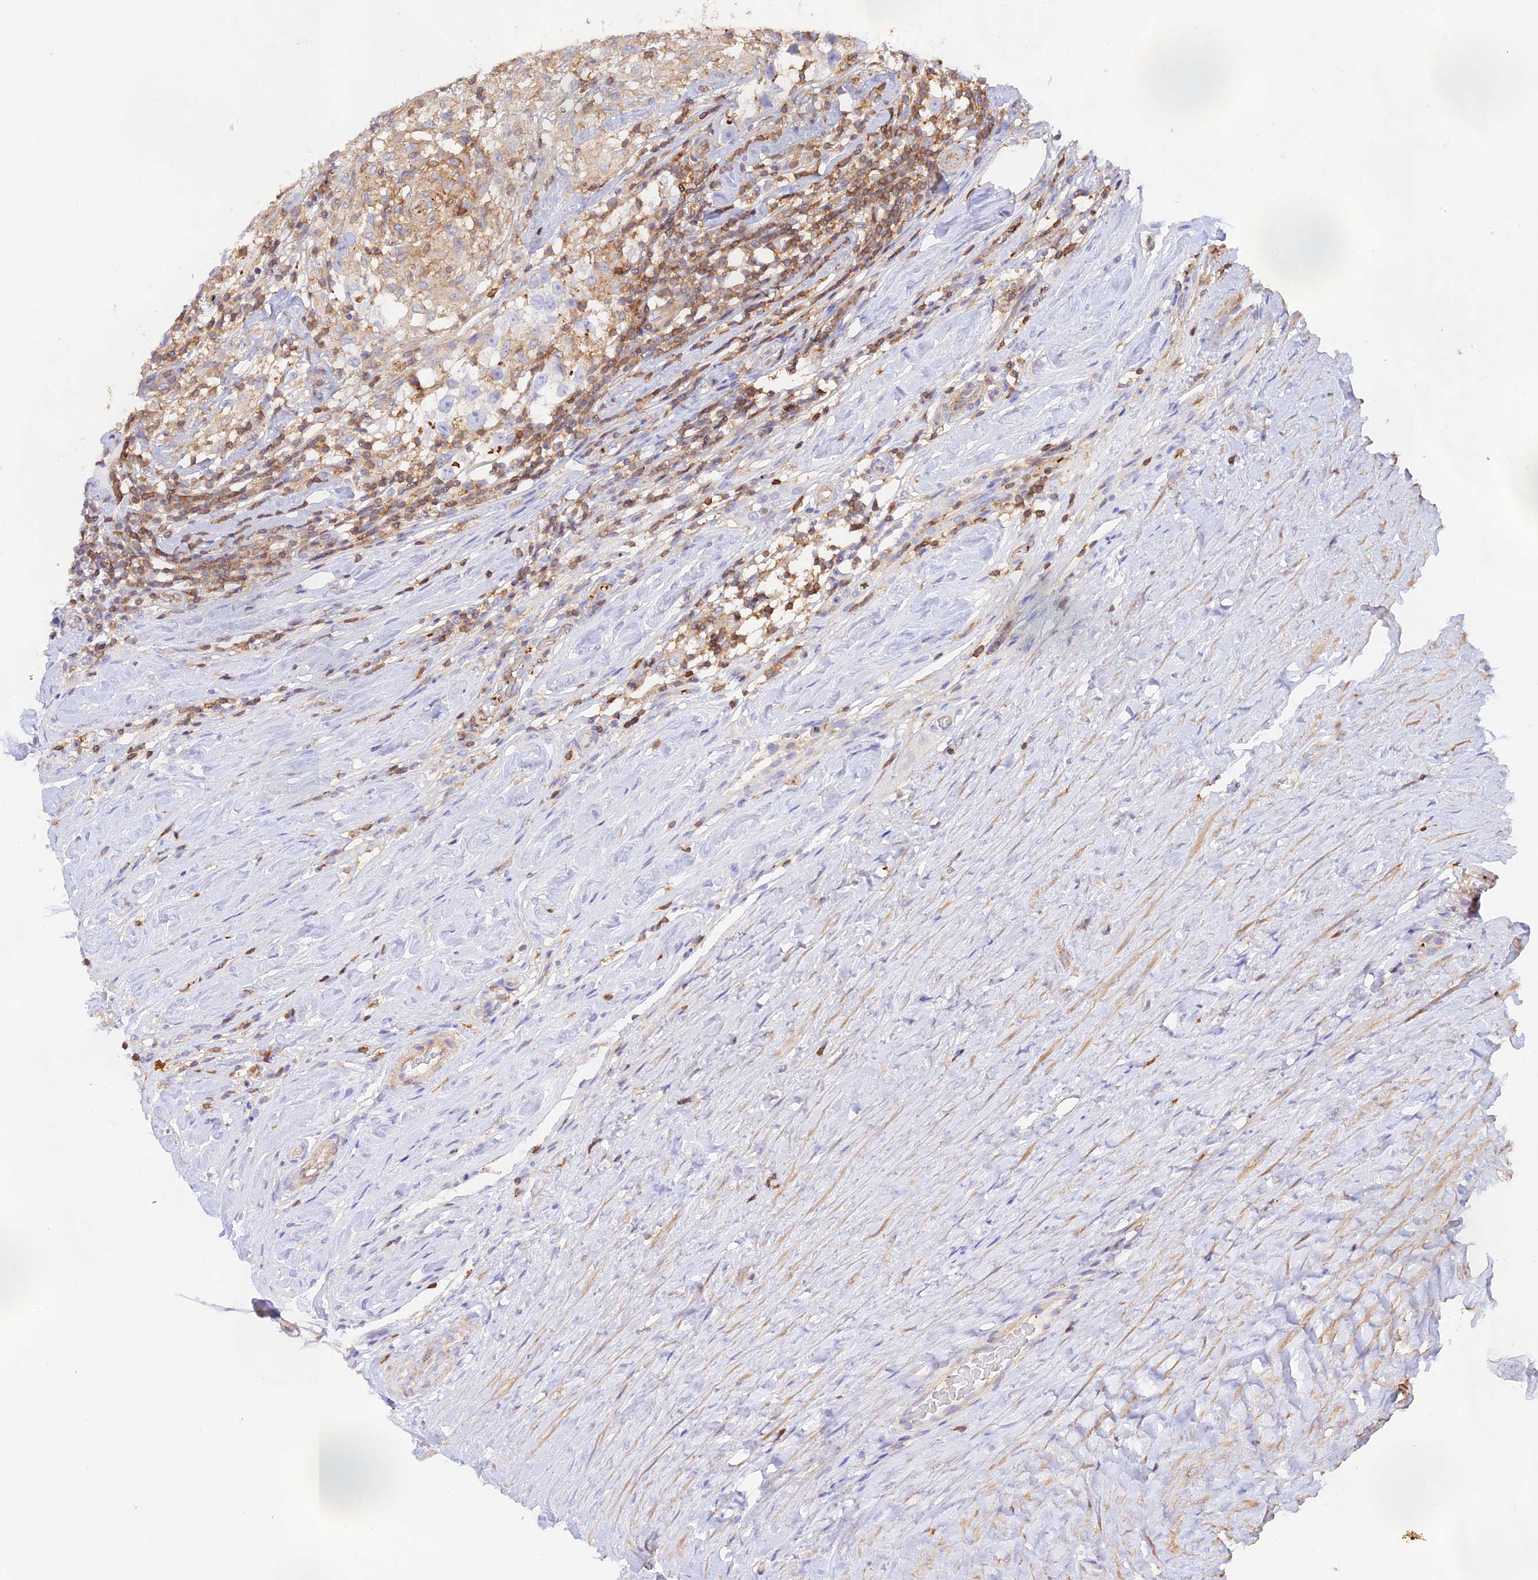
{"staining": {"intensity": "moderate", "quantity": "25%-75%", "location": "cytoplasmic/membranous"}, "tissue": "testis cancer", "cell_type": "Tumor cells", "image_type": "cancer", "snomed": [{"axis": "morphology", "description": "Seminoma, NOS"}, {"axis": "topography", "description": "Testis"}], "caption": "Protein staining of testis cancer (seminoma) tissue displays moderate cytoplasmic/membranous expression in approximately 25%-75% of tumor cells.", "gene": "DENND1C", "patient": {"sex": "male", "age": 46}}